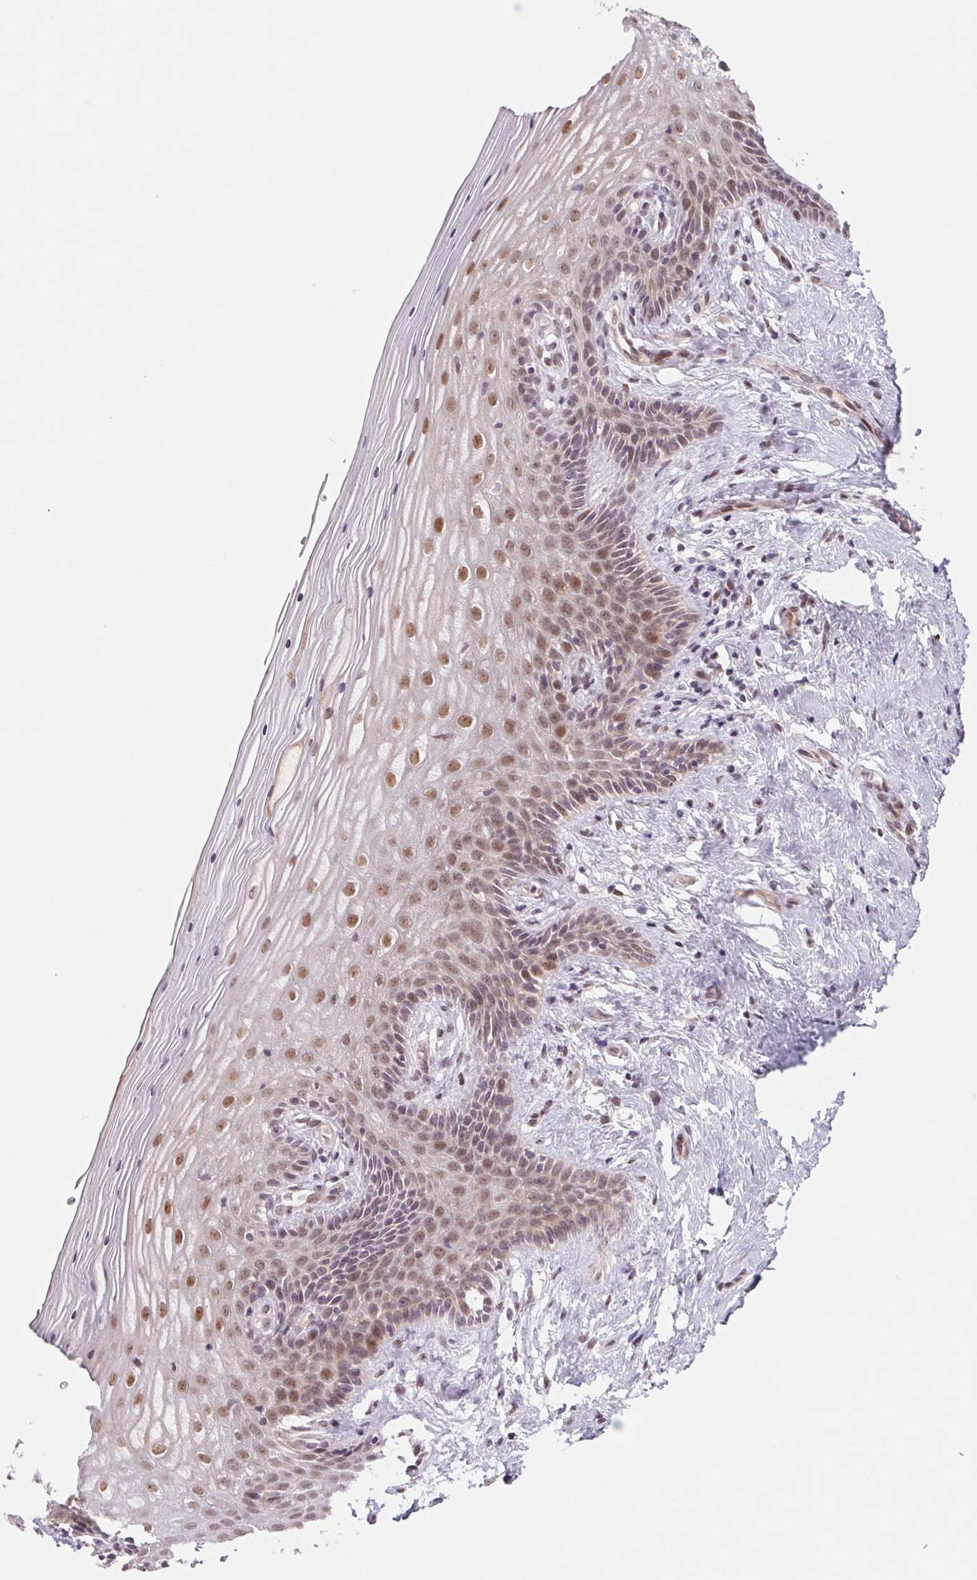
{"staining": {"intensity": "moderate", "quantity": ">75%", "location": "cytoplasmic/membranous,nuclear"}, "tissue": "vagina", "cell_type": "Squamous epithelial cells", "image_type": "normal", "snomed": [{"axis": "morphology", "description": "Normal tissue, NOS"}, {"axis": "topography", "description": "Vagina"}], "caption": "This is an image of immunohistochemistry (IHC) staining of benign vagina, which shows moderate expression in the cytoplasmic/membranous,nuclear of squamous epithelial cells.", "gene": "DNAJB6", "patient": {"sex": "female", "age": 45}}